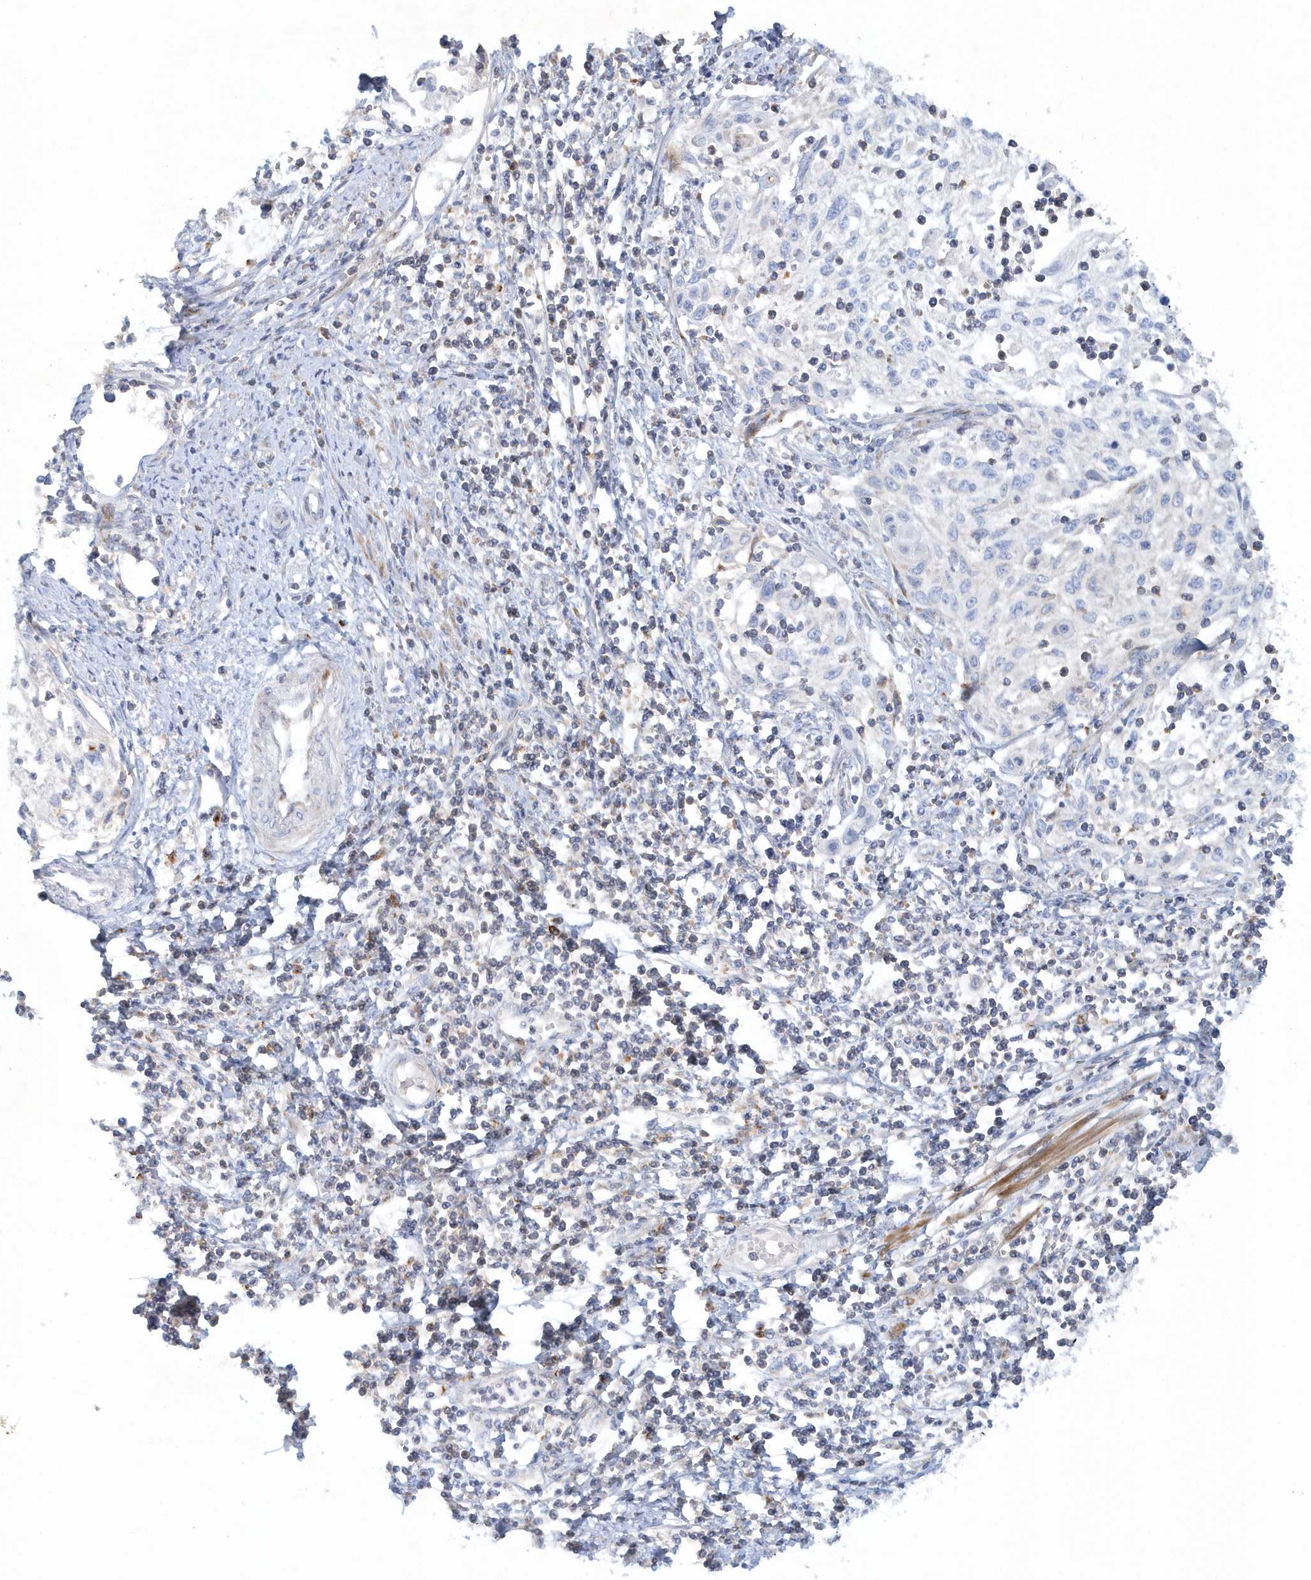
{"staining": {"intensity": "negative", "quantity": "none", "location": "none"}, "tissue": "cervical cancer", "cell_type": "Tumor cells", "image_type": "cancer", "snomed": [{"axis": "morphology", "description": "Squamous cell carcinoma, NOS"}, {"axis": "topography", "description": "Cervix"}], "caption": "Cervical cancer was stained to show a protein in brown. There is no significant expression in tumor cells. The staining was performed using DAB to visualize the protein expression in brown, while the nuclei were stained in blue with hematoxylin (Magnification: 20x).", "gene": "DNAH1", "patient": {"sex": "female", "age": 70}}